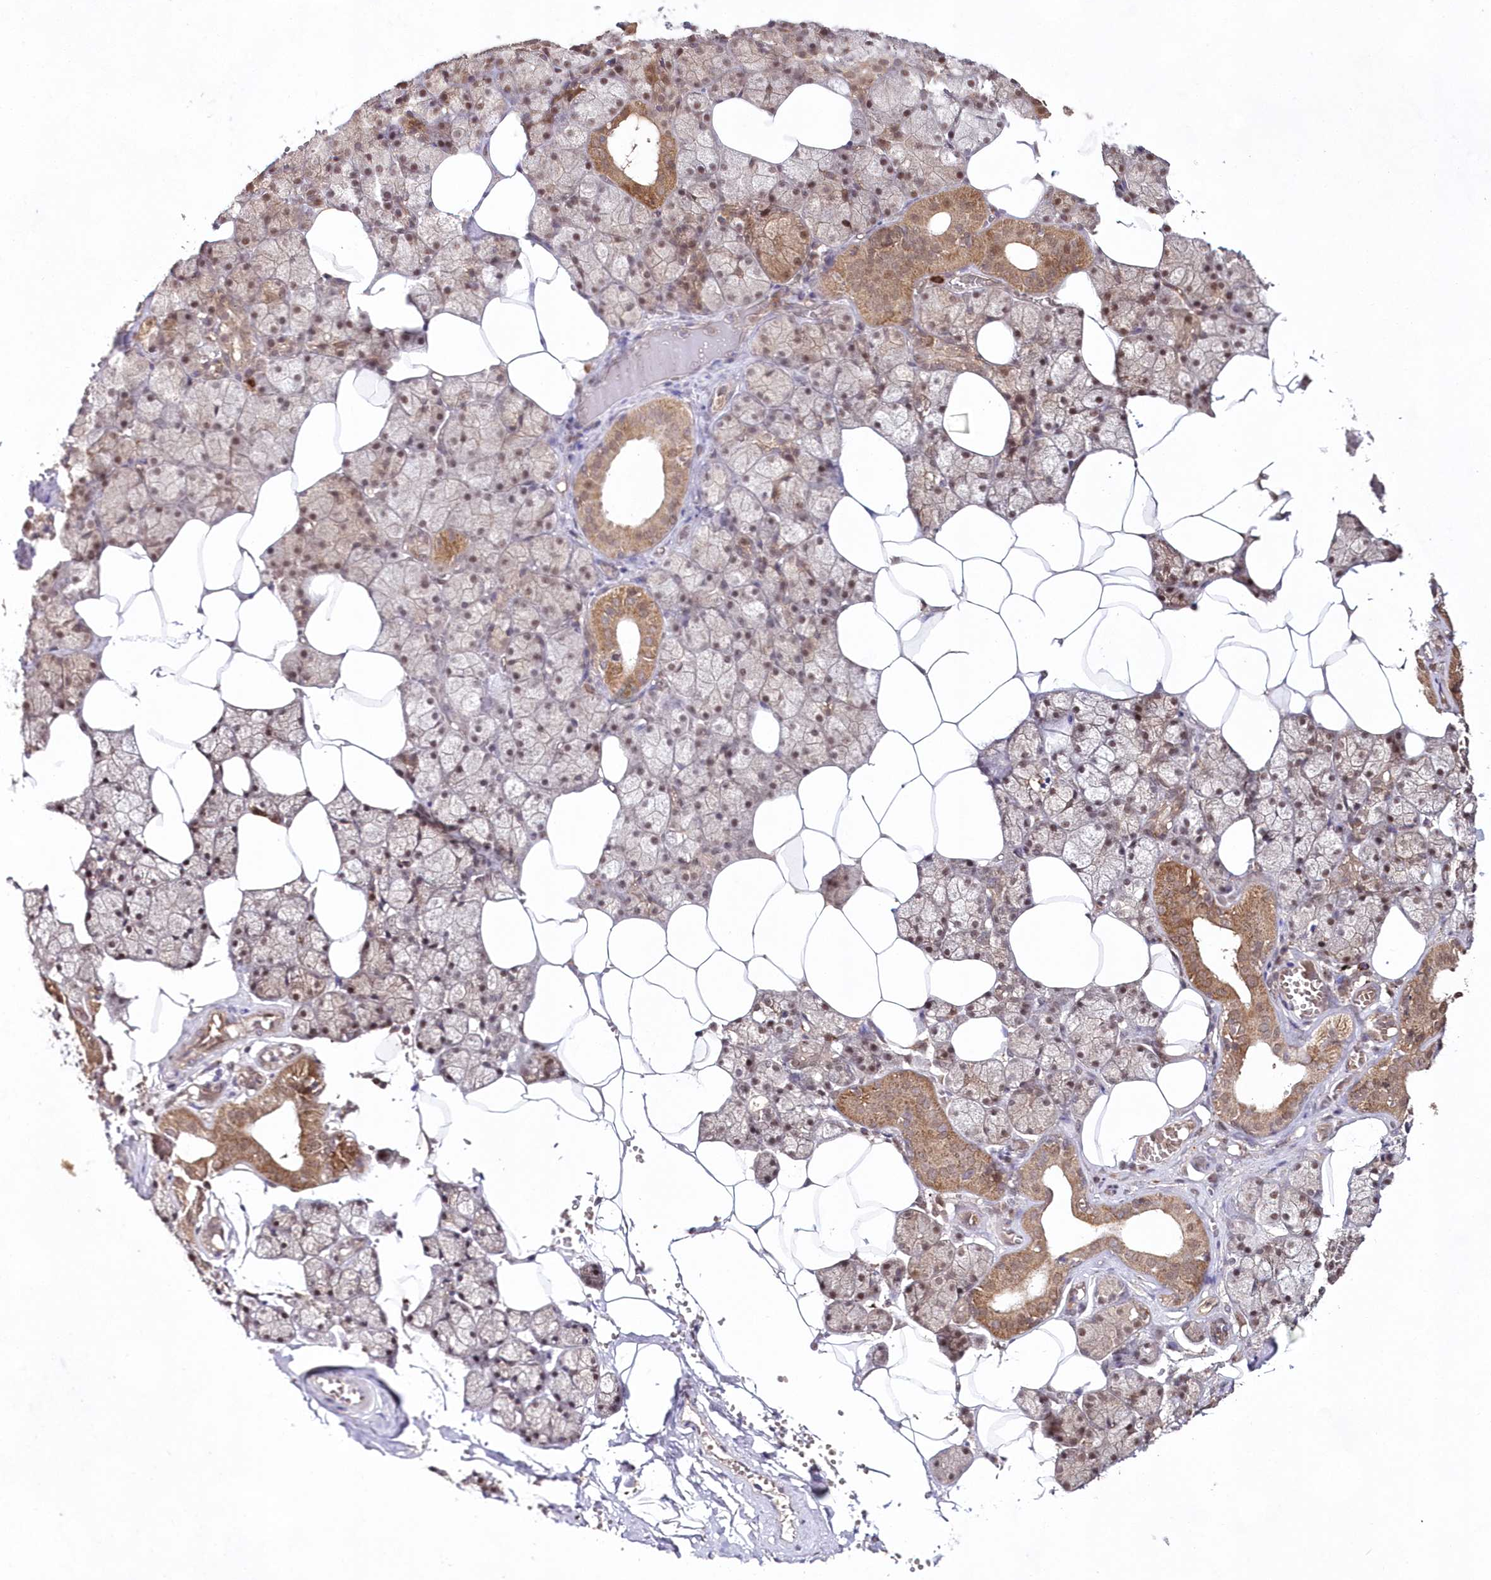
{"staining": {"intensity": "moderate", "quantity": "25%-75%", "location": "cytoplasmic/membranous,nuclear"}, "tissue": "salivary gland", "cell_type": "Glandular cells", "image_type": "normal", "snomed": [{"axis": "morphology", "description": "Normal tissue, NOS"}, {"axis": "topography", "description": "Salivary gland"}], "caption": "The micrograph demonstrates staining of unremarkable salivary gland, revealing moderate cytoplasmic/membranous,nuclear protein expression (brown color) within glandular cells. (DAB (3,3'-diaminobenzidine) IHC with brightfield microscopy, high magnification).", "gene": "IMPA1", "patient": {"sex": "male", "age": 62}}